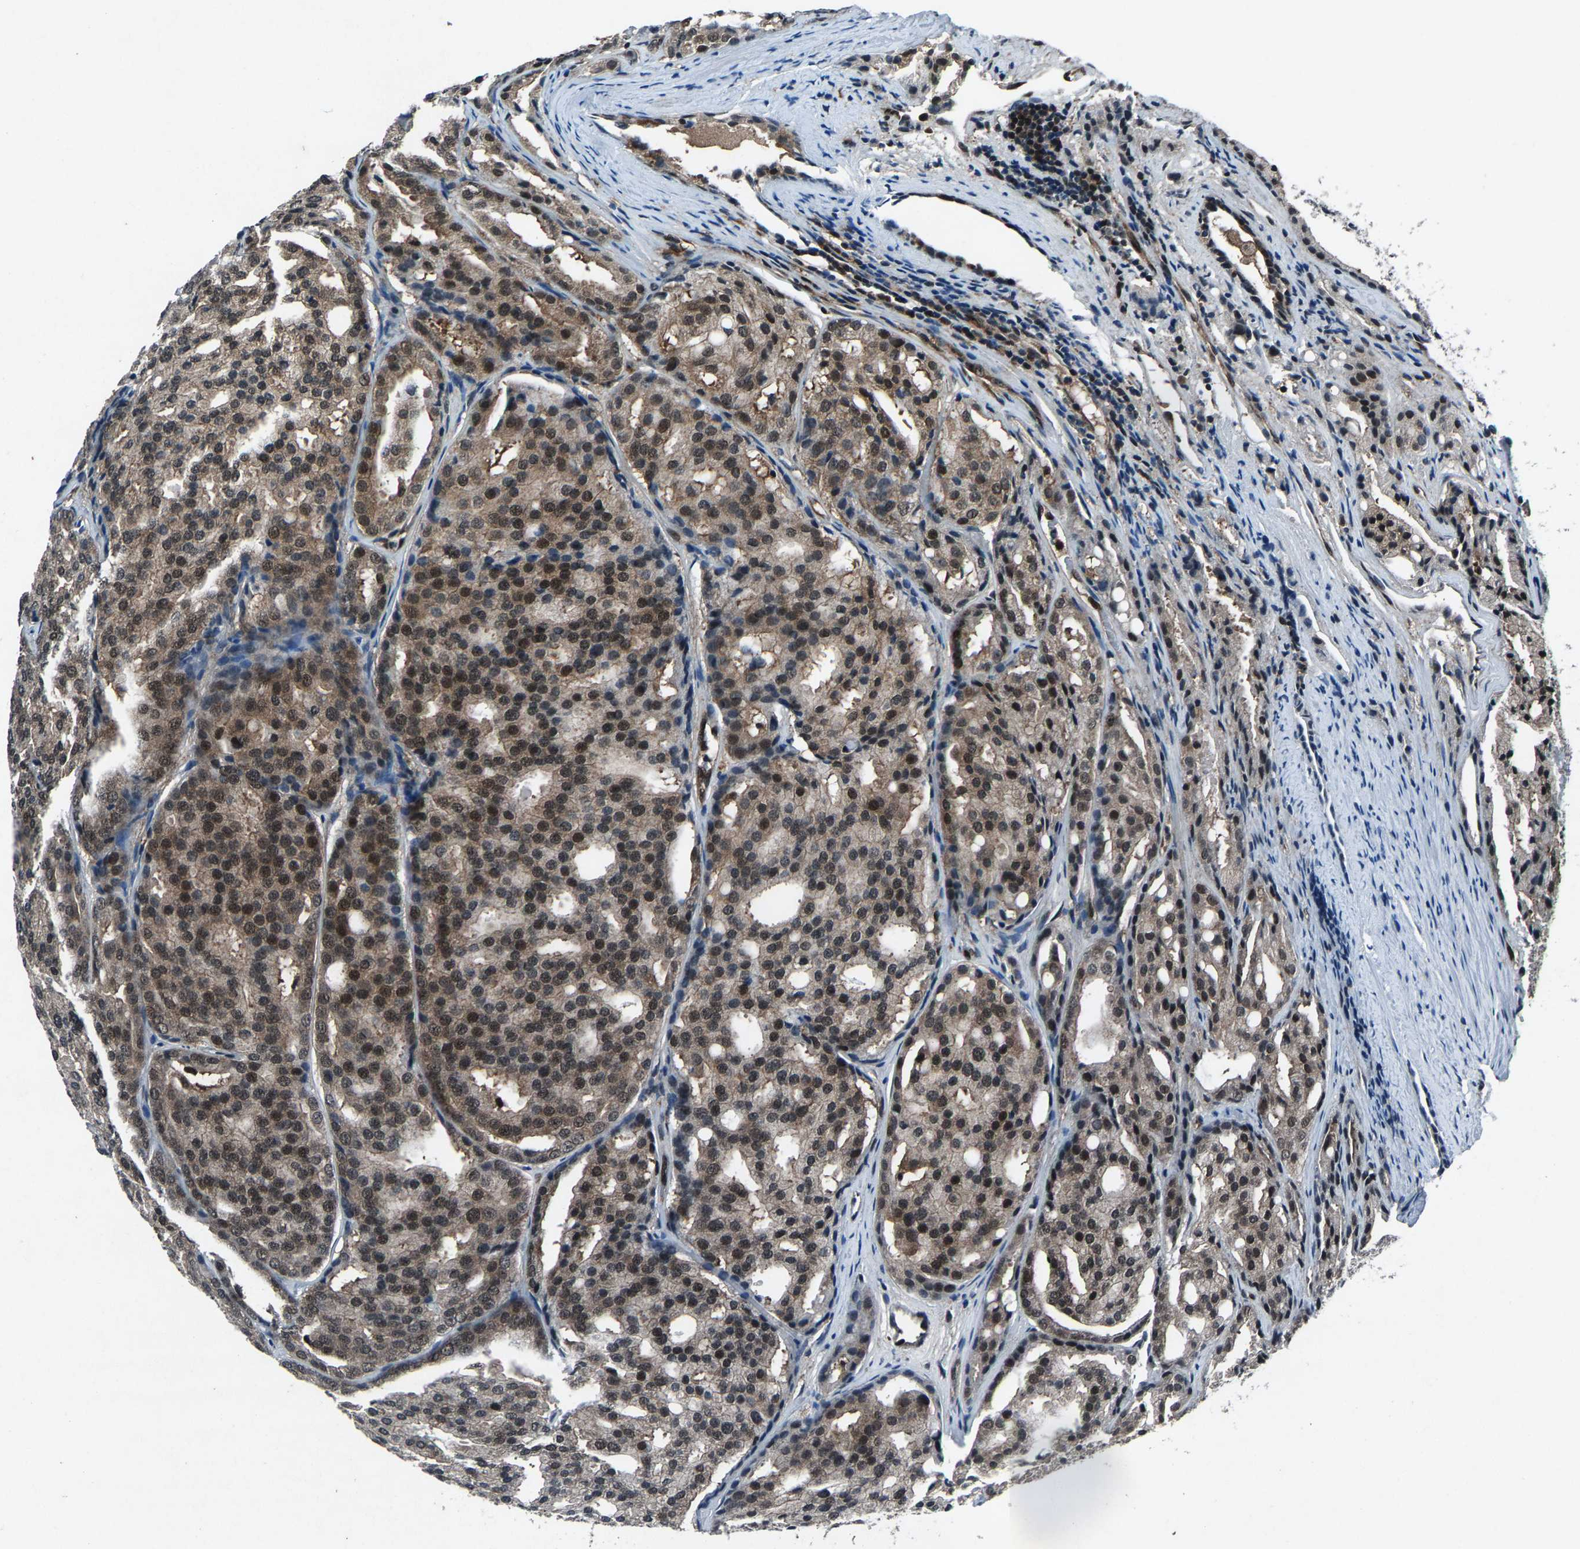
{"staining": {"intensity": "moderate", "quantity": ">75%", "location": "cytoplasmic/membranous,nuclear"}, "tissue": "prostate cancer", "cell_type": "Tumor cells", "image_type": "cancer", "snomed": [{"axis": "morphology", "description": "Adenocarcinoma, High grade"}, {"axis": "topography", "description": "Prostate"}], "caption": "Protein expression analysis of human prostate high-grade adenocarcinoma reveals moderate cytoplasmic/membranous and nuclear expression in approximately >75% of tumor cells.", "gene": "ATXN3", "patient": {"sex": "male", "age": 64}}